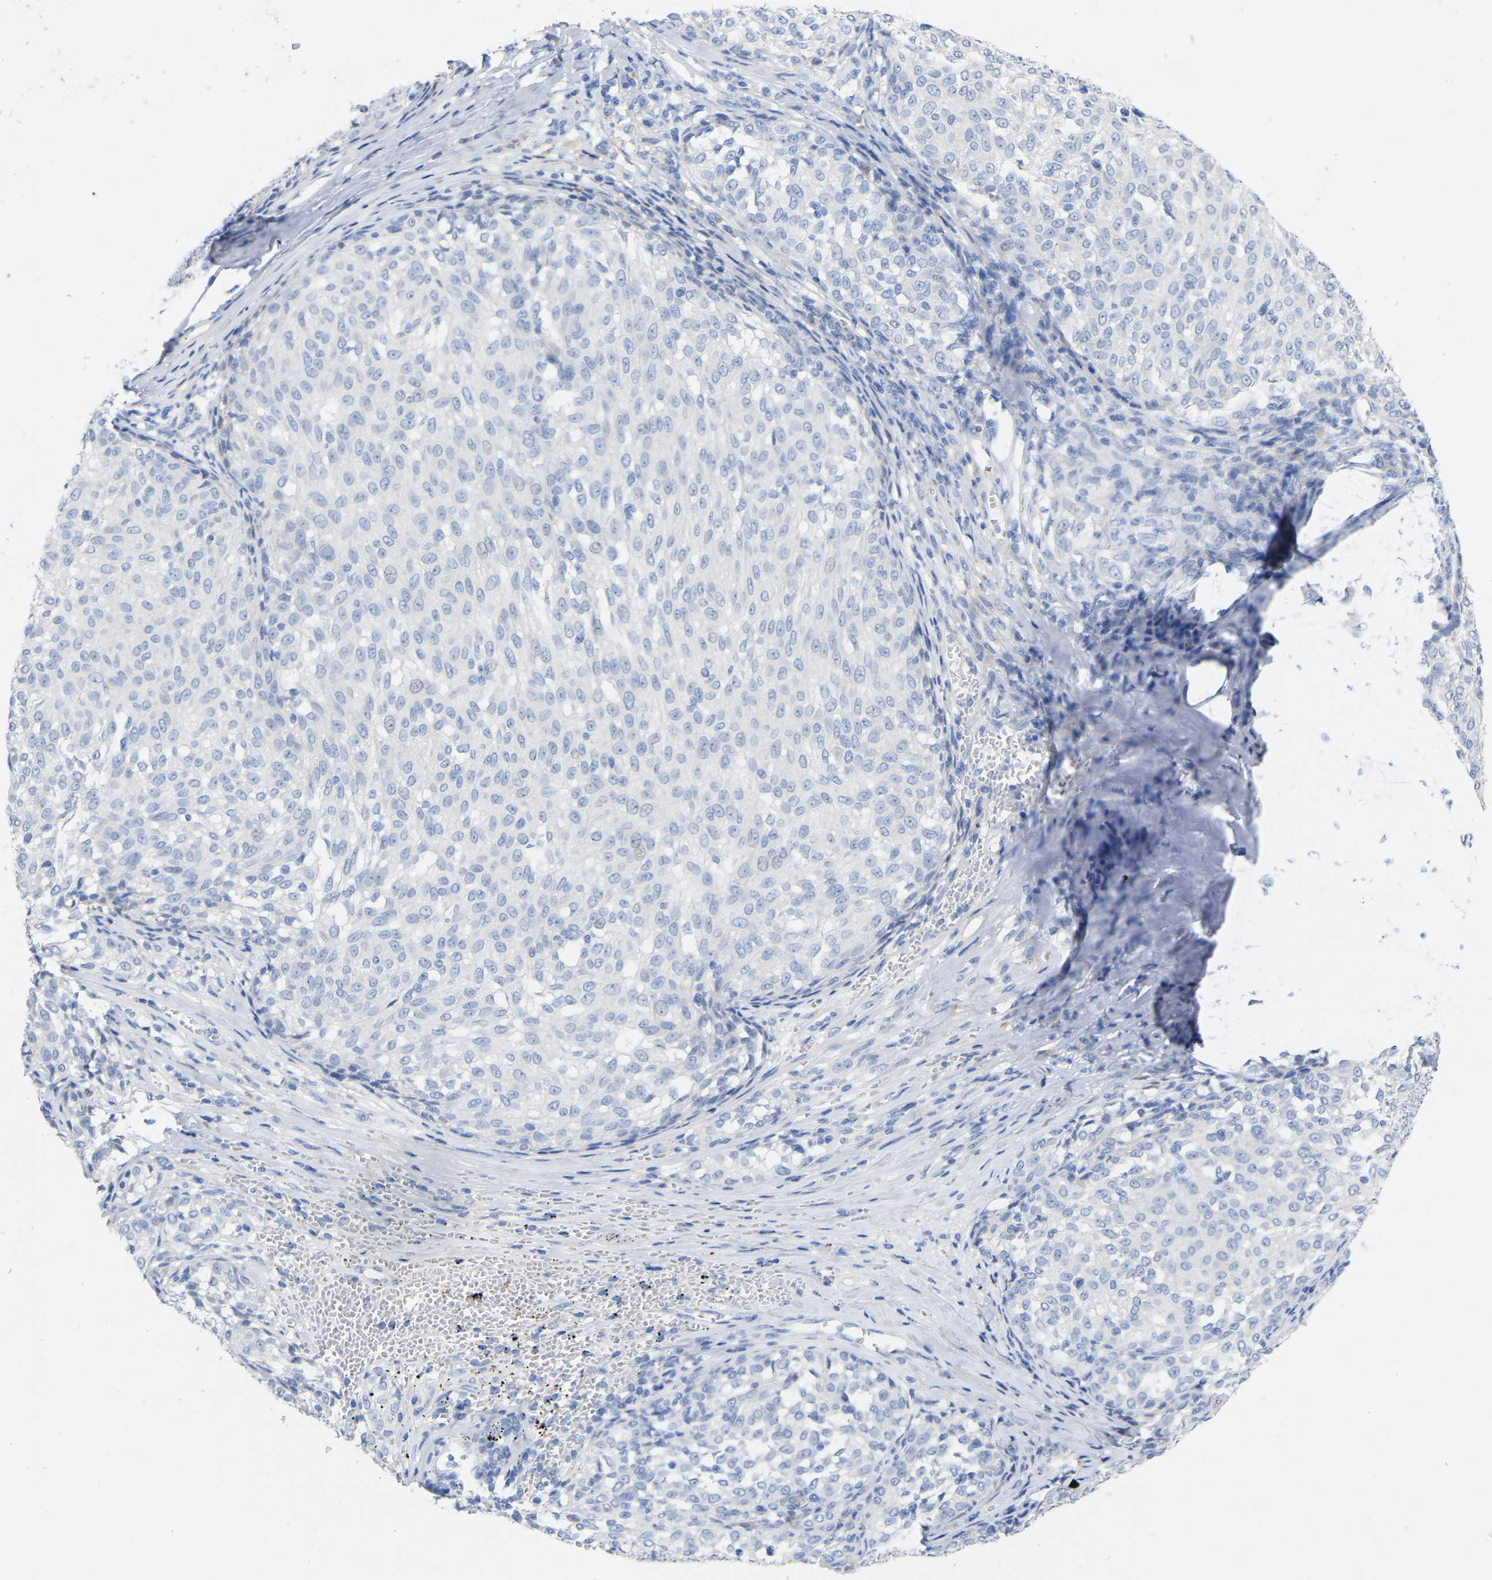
{"staining": {"intensity": "negative", "quantity": "none", "location": "none"}, "tissue": "melanoma", "cell_type": "Tumor cells", "image_type": "cancer", "snomed": [{"axis": "morphology", "description": "Malignant melanoma, NOS"}, {"axis": "topography", "description": "Skin"}], "caption": "This is an immunohistochemistry (IHC) histopathology image of melanoma. There is no positivity in tumor cells.", "gene": "STRIP2", "patient": {"sex": "female", "age": 72}}